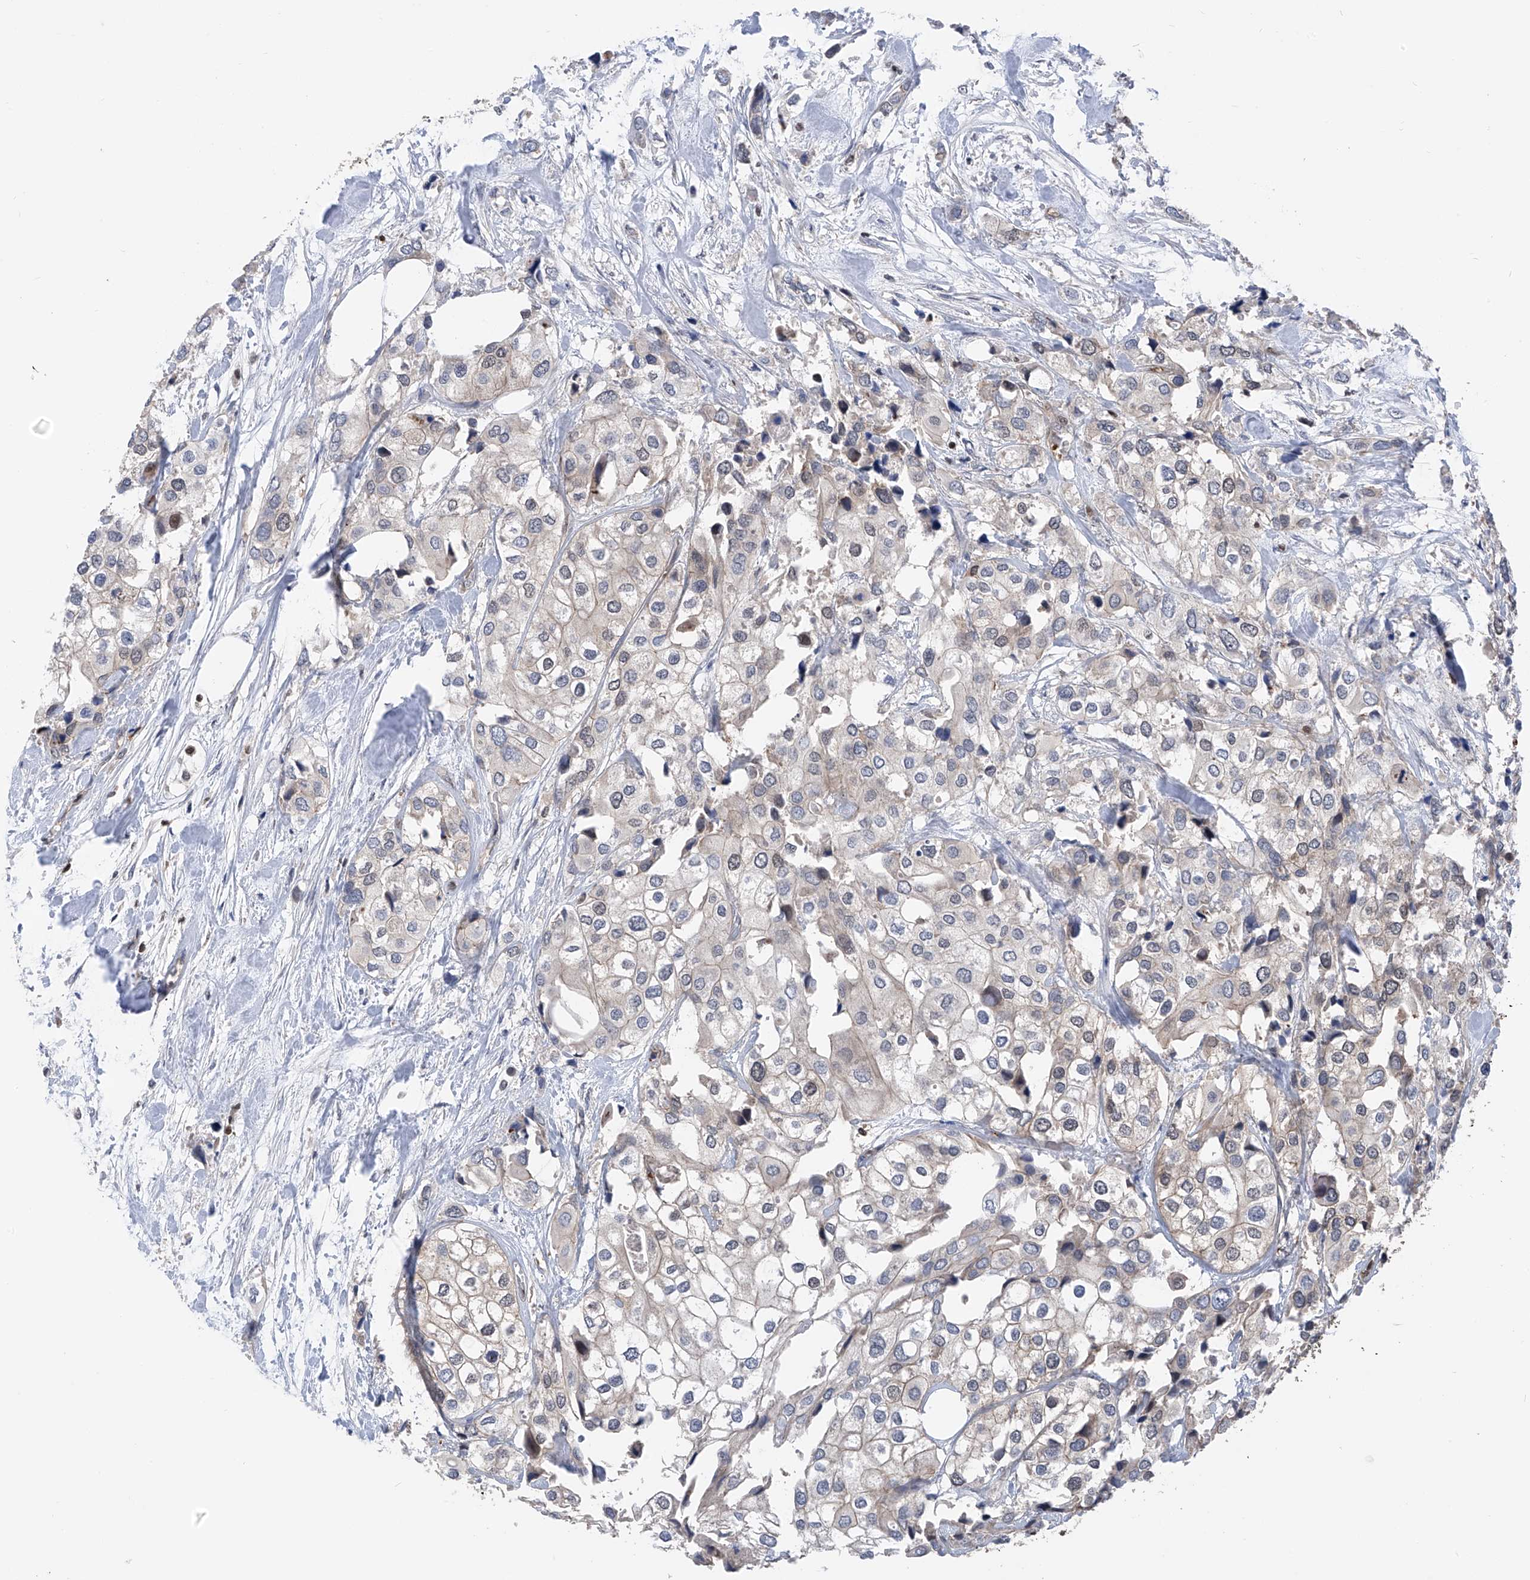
{"staining": {"intensity": "negative", "quantity": "none", "location": "none"}, "tissue": "urothelial cancer", "cell_type": "Tumor cells", "image_type": "cancer", "snomed": [{"axis": "morphology", "description": "Urothelial carcinoma, High grade"}, {"axis": "topography", "description": "Urinary bladder"}], "caption": "Histopathology image shows no significant protein expression in tumor cells of urothelial cancer. The staining is performed using DAB brown chromogen with nuclei counter-stained in using hematoxylin.", "gene": "DNAJC9", "patient": {"sex": "male", "age": 64}}